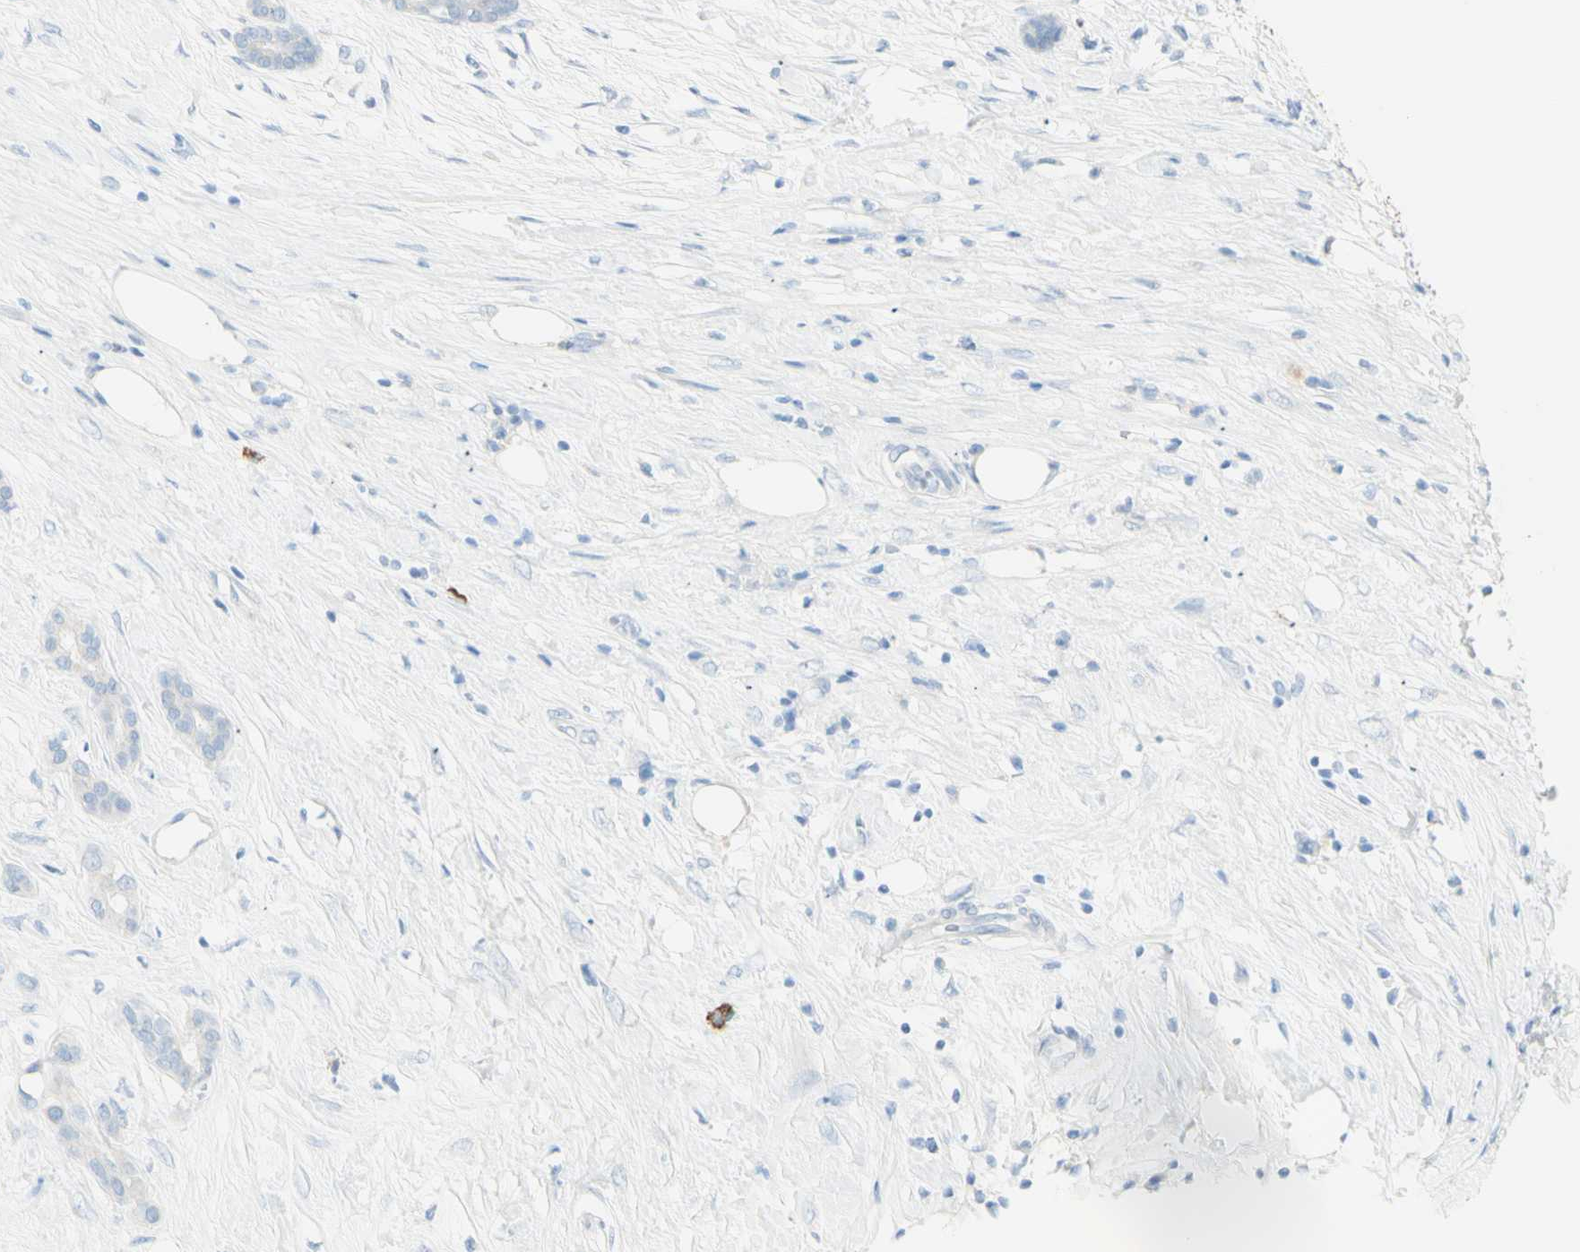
{"staining": {"intensity": "negative", "quantity": "none", "location": "none"}, "tissue": "pancreatic cancer", "cell_type": "Tumor cells", "image_type": "cancer", "snomed": [{"axis": "morphology", "description": "Adenocarcinoma, NOS"}, {"axis": "topography", "description": "Pancreas"}], "caption": "Immunohistochemical staining of pancreatic adenocarcinoma exhibits no significant staining in tumor cells. (DAB immunohistochemistry with hematoxylin counter stain).", "gene": "LETM1", "patient": {"sex": "male", "age": 41}}